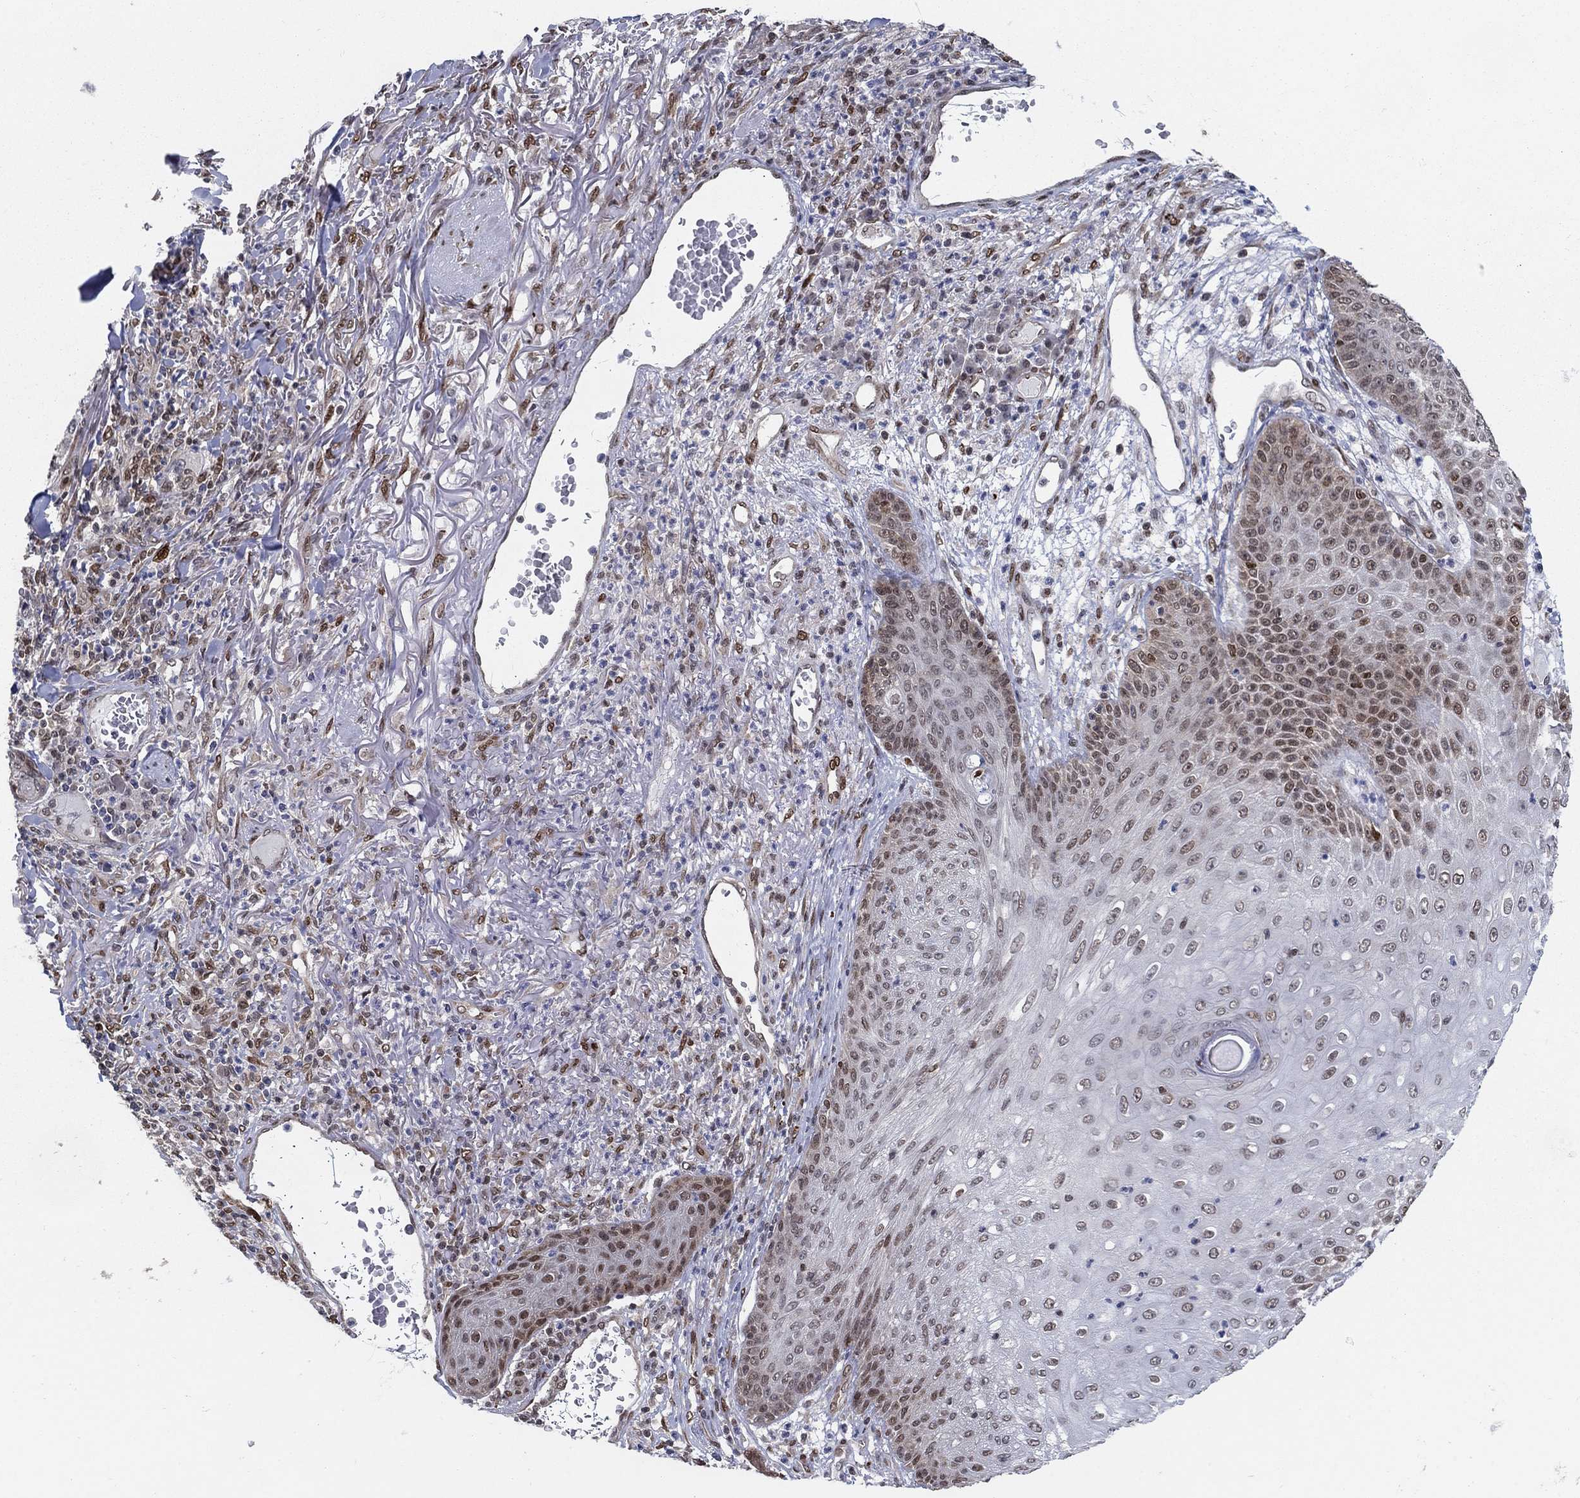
{"staining": {"intensity": "strong", "quantity": "<25%", "location": "nuclear"}, "tissue": "skin cancer", "cell_type": "Tumor cells", "image_type": "cancer", "snomed": [{"axis": "morphology", "description": "Squamous cell carcinoma, NOS"}, {"axis": "topography", "description": "Skin"}], "caption": "Immunohistochemistry (IHC) (DAB) staining of human skin cancer (squamous cell carcinoma) demonstrates strong nuclear protein positivity in about <25% of tumor cells.", "gene": "CENPE", "patient": {"sex": "male", "age": 82}}